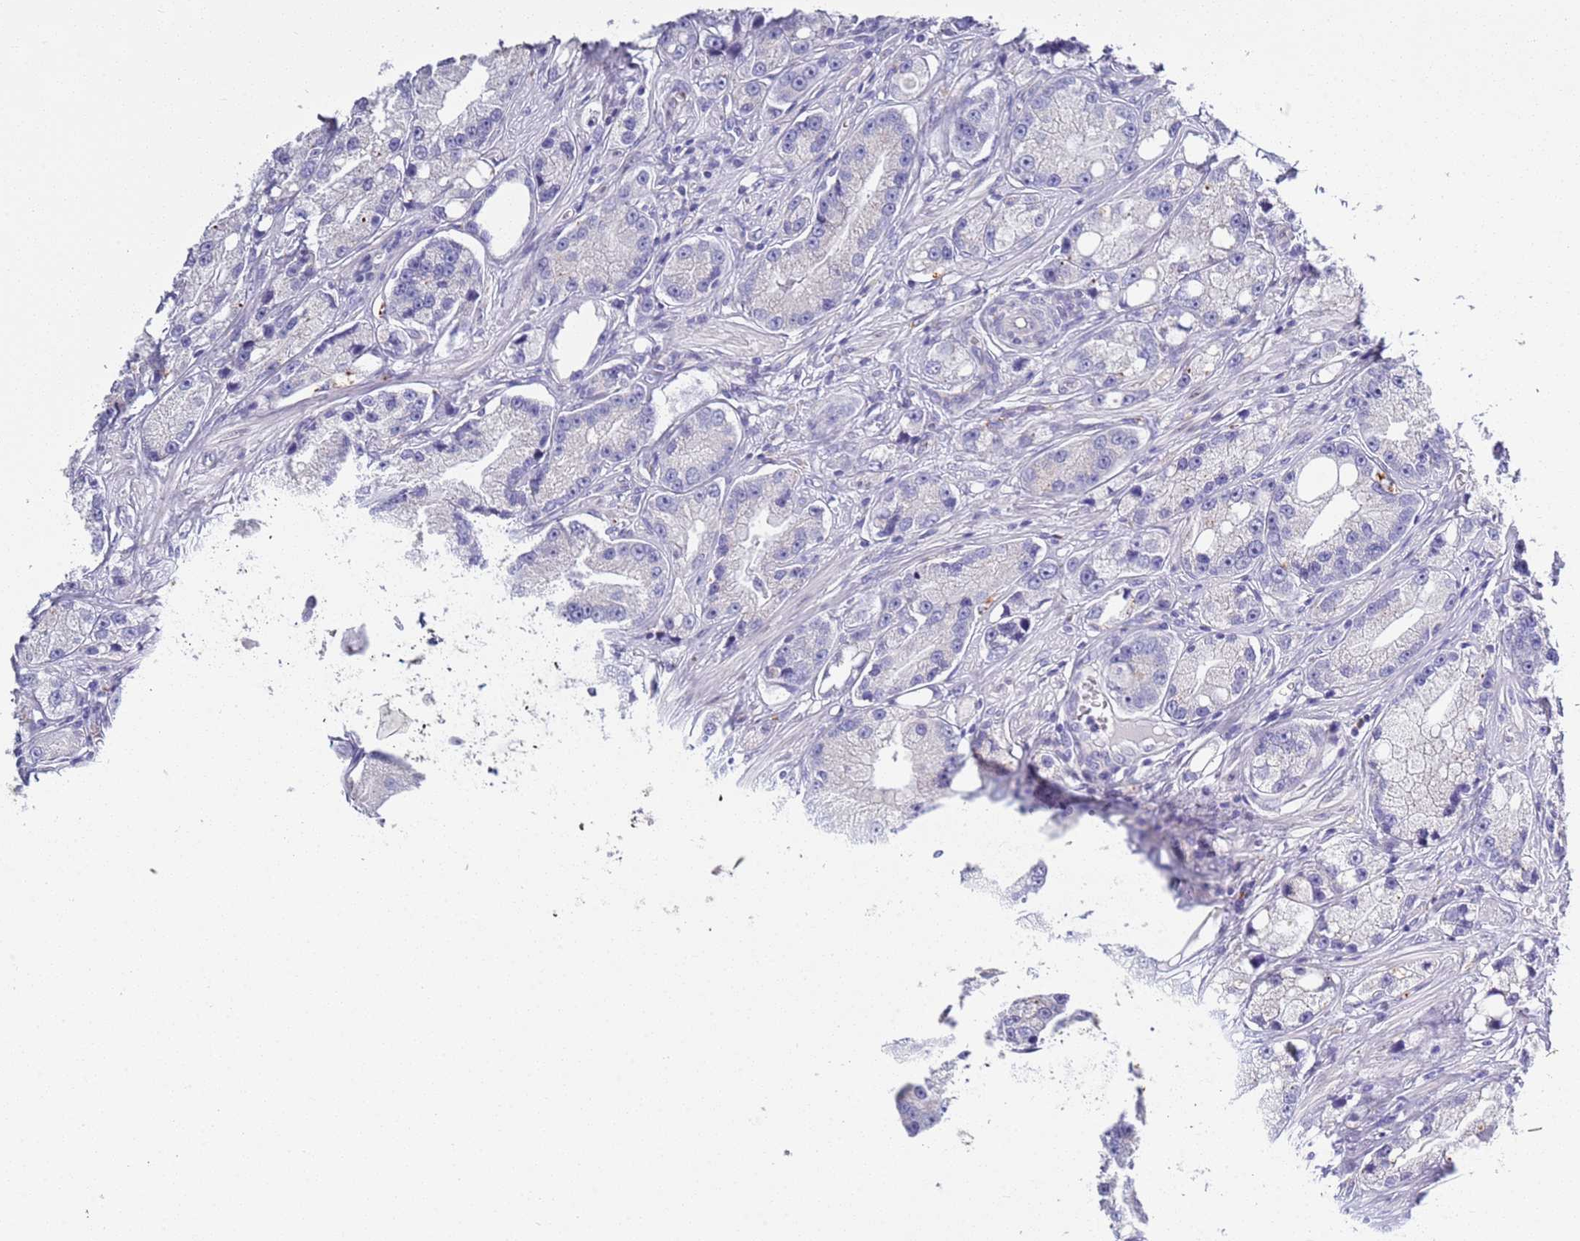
{"staining": {"intensity": "negative", "quantity": "none", "location": "none"}, "tissue": "prostate cancer", "cell_type": "Tumor cells", "image_type": "cancer", "snomed": [{"axis": "morphology", "description": "Adenocarcinoma, High grade"}, {"axis": "topography", "description": "Prostate"}], "caption": "The immunohistochemistry (IHC) photomicrograph has no significant staining in tumor cells of prostate cancer (high-grade adenocarcinoma) tissue.", "gene": "BRMS1L", "patient": {"sex": "male", "age": 74}}